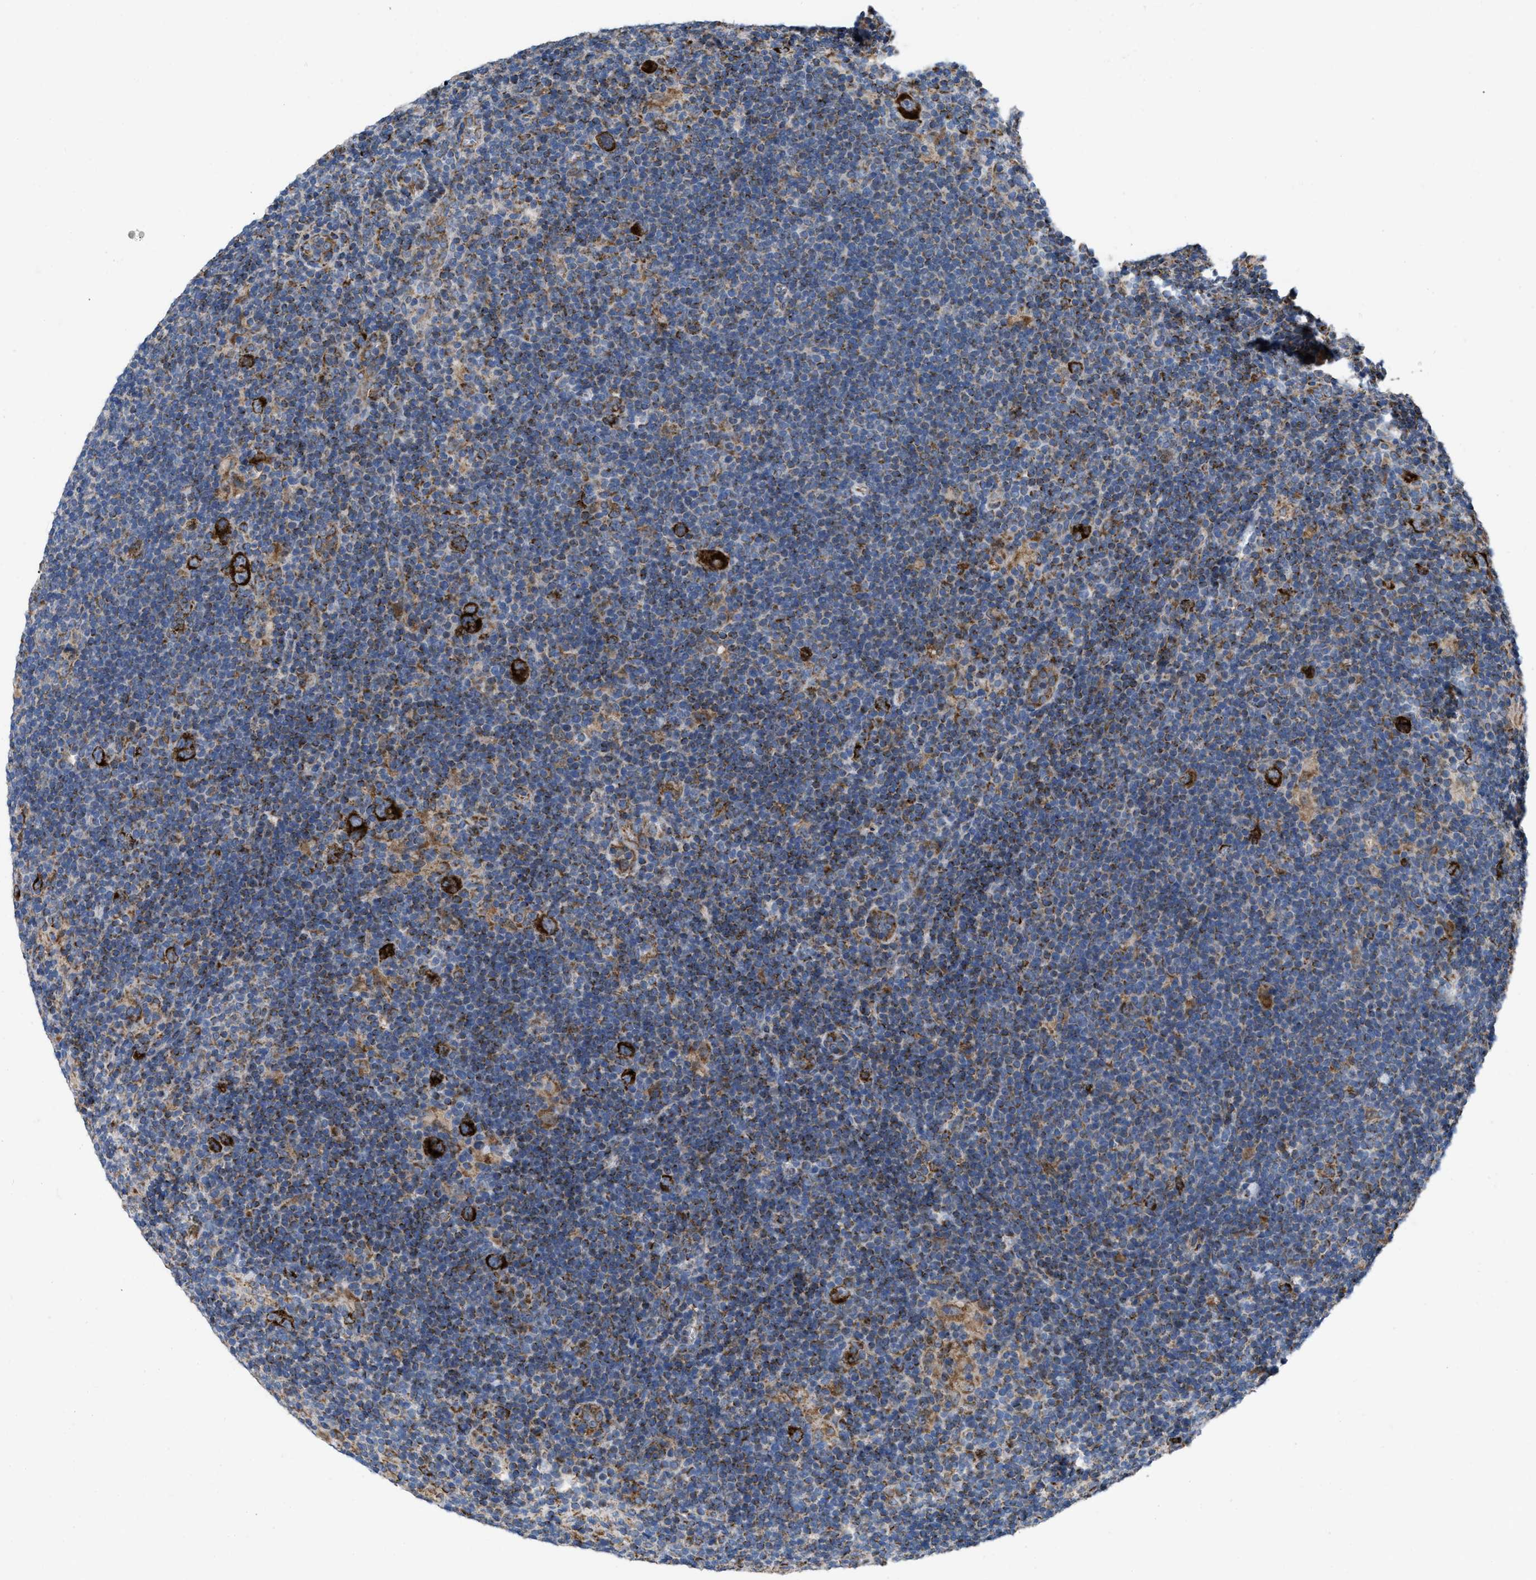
{"staining": {"intensity": "strong", "quantity": ">75%", "location": "cytoplasmic/membranous"}, "tissue": "lymphoma", "cell_type": "Tumor cells", "image_type": "cancer", "snomed": [{"axis": "morphology", "description": "Hodgkin's disease, NOS"}, {"axis": "topography", "description": "Lymph node"}], "caption": "IHC of human Hodgkin's disease exhibits high levels of strong cytoplasmic/membranous staining in about >75% of tumor cells.", "gene": "AKAP1", "patient": {"sex": "female", "age": 57}}